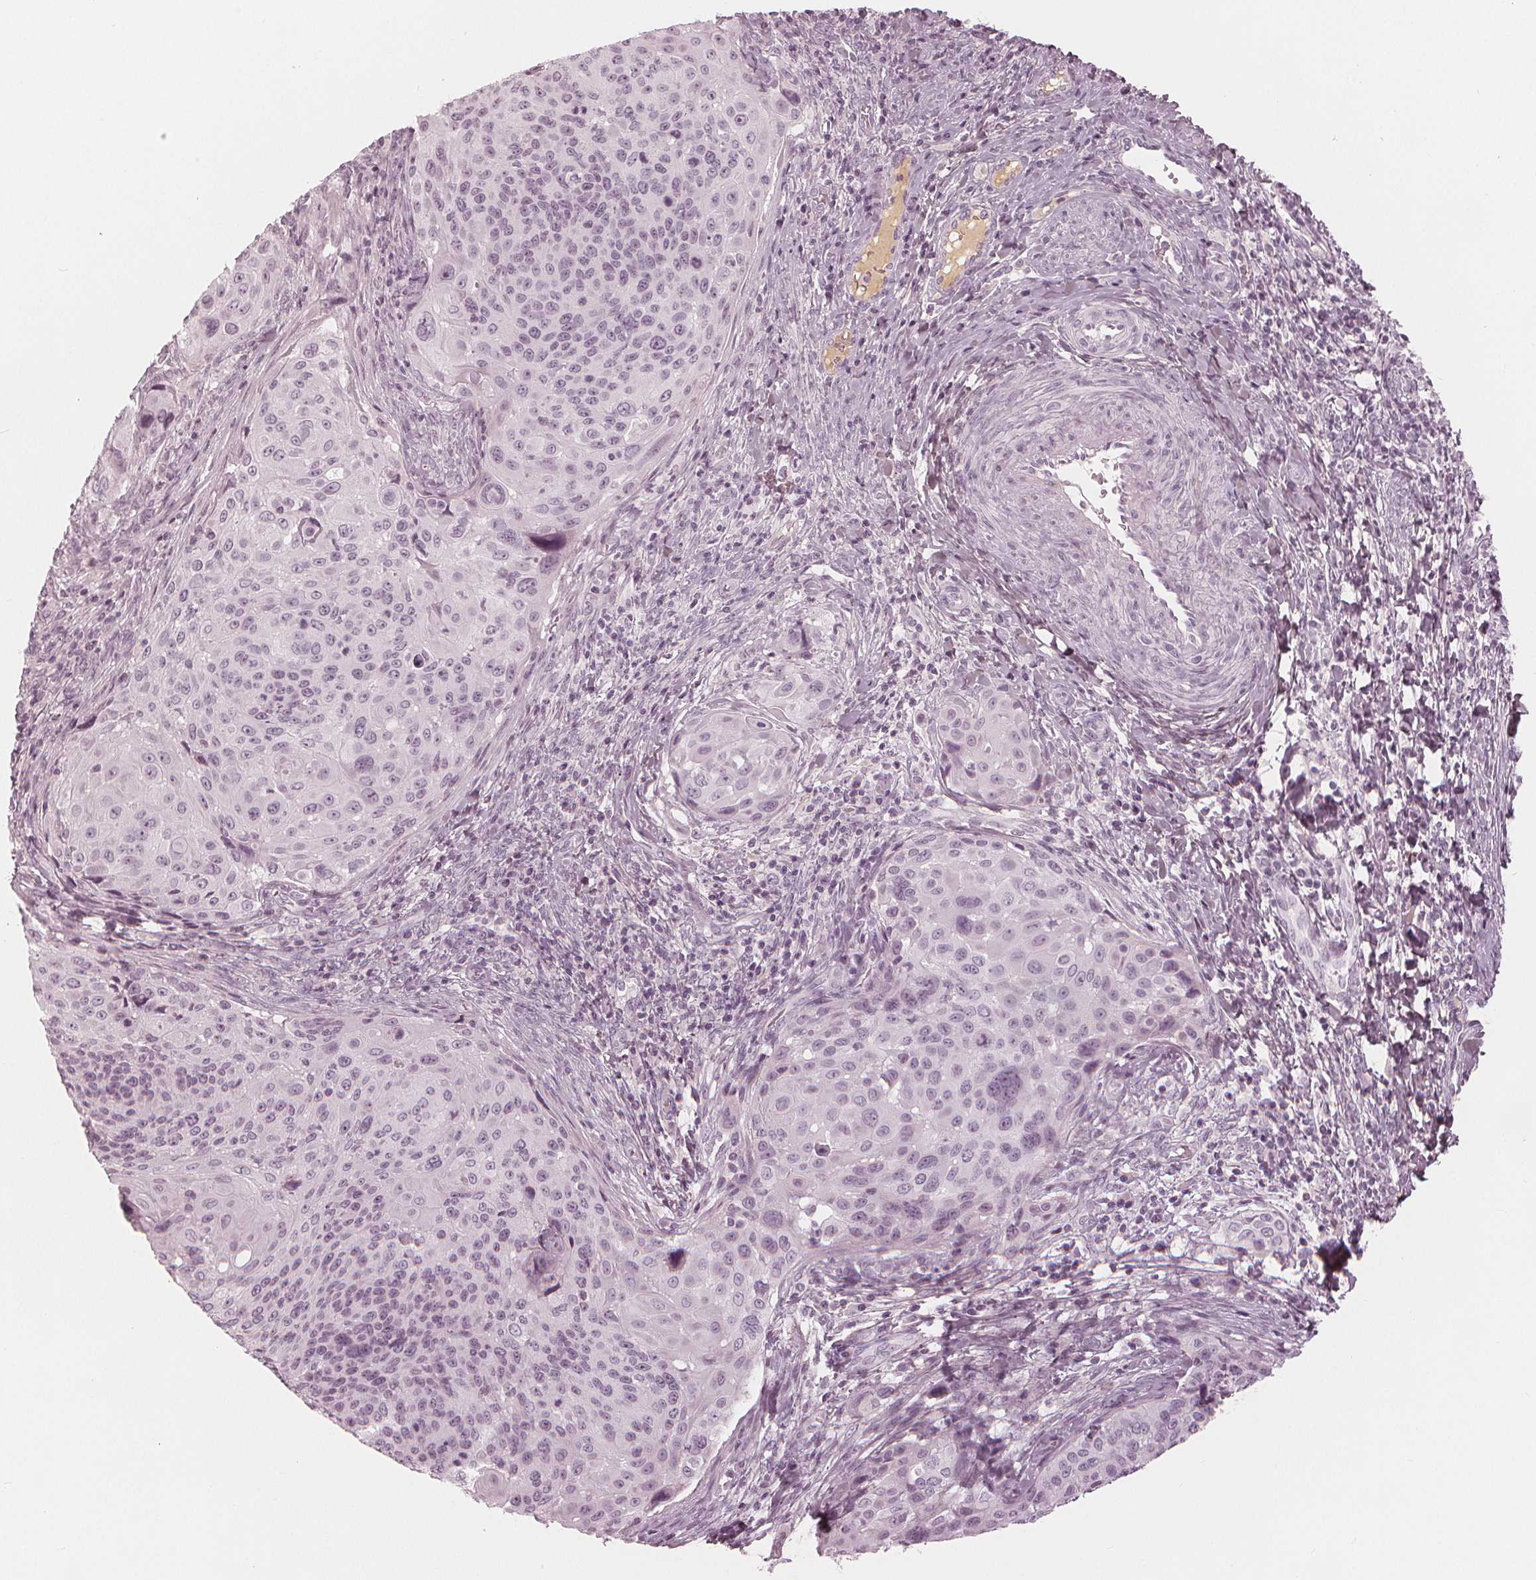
{"staining": {"intensity": "negative", "quantity": "none", "location": "none"}, "tissue": "cervical cancer", "cell_type": "Tumor cells", "image_type": "cancer", "snomed": [{"axis": "morphology", "description": "Squamous cell carcinoma, NOS"}, {"axis": "topography", "description": "Cervix"}], "caption": "DAB immunohistochemical staining of human cervical squamous cell carcinoma shows no significant staining in tumor cells.", "gene": "PAEP", "patient": {"sex": "female", "age": 49}}